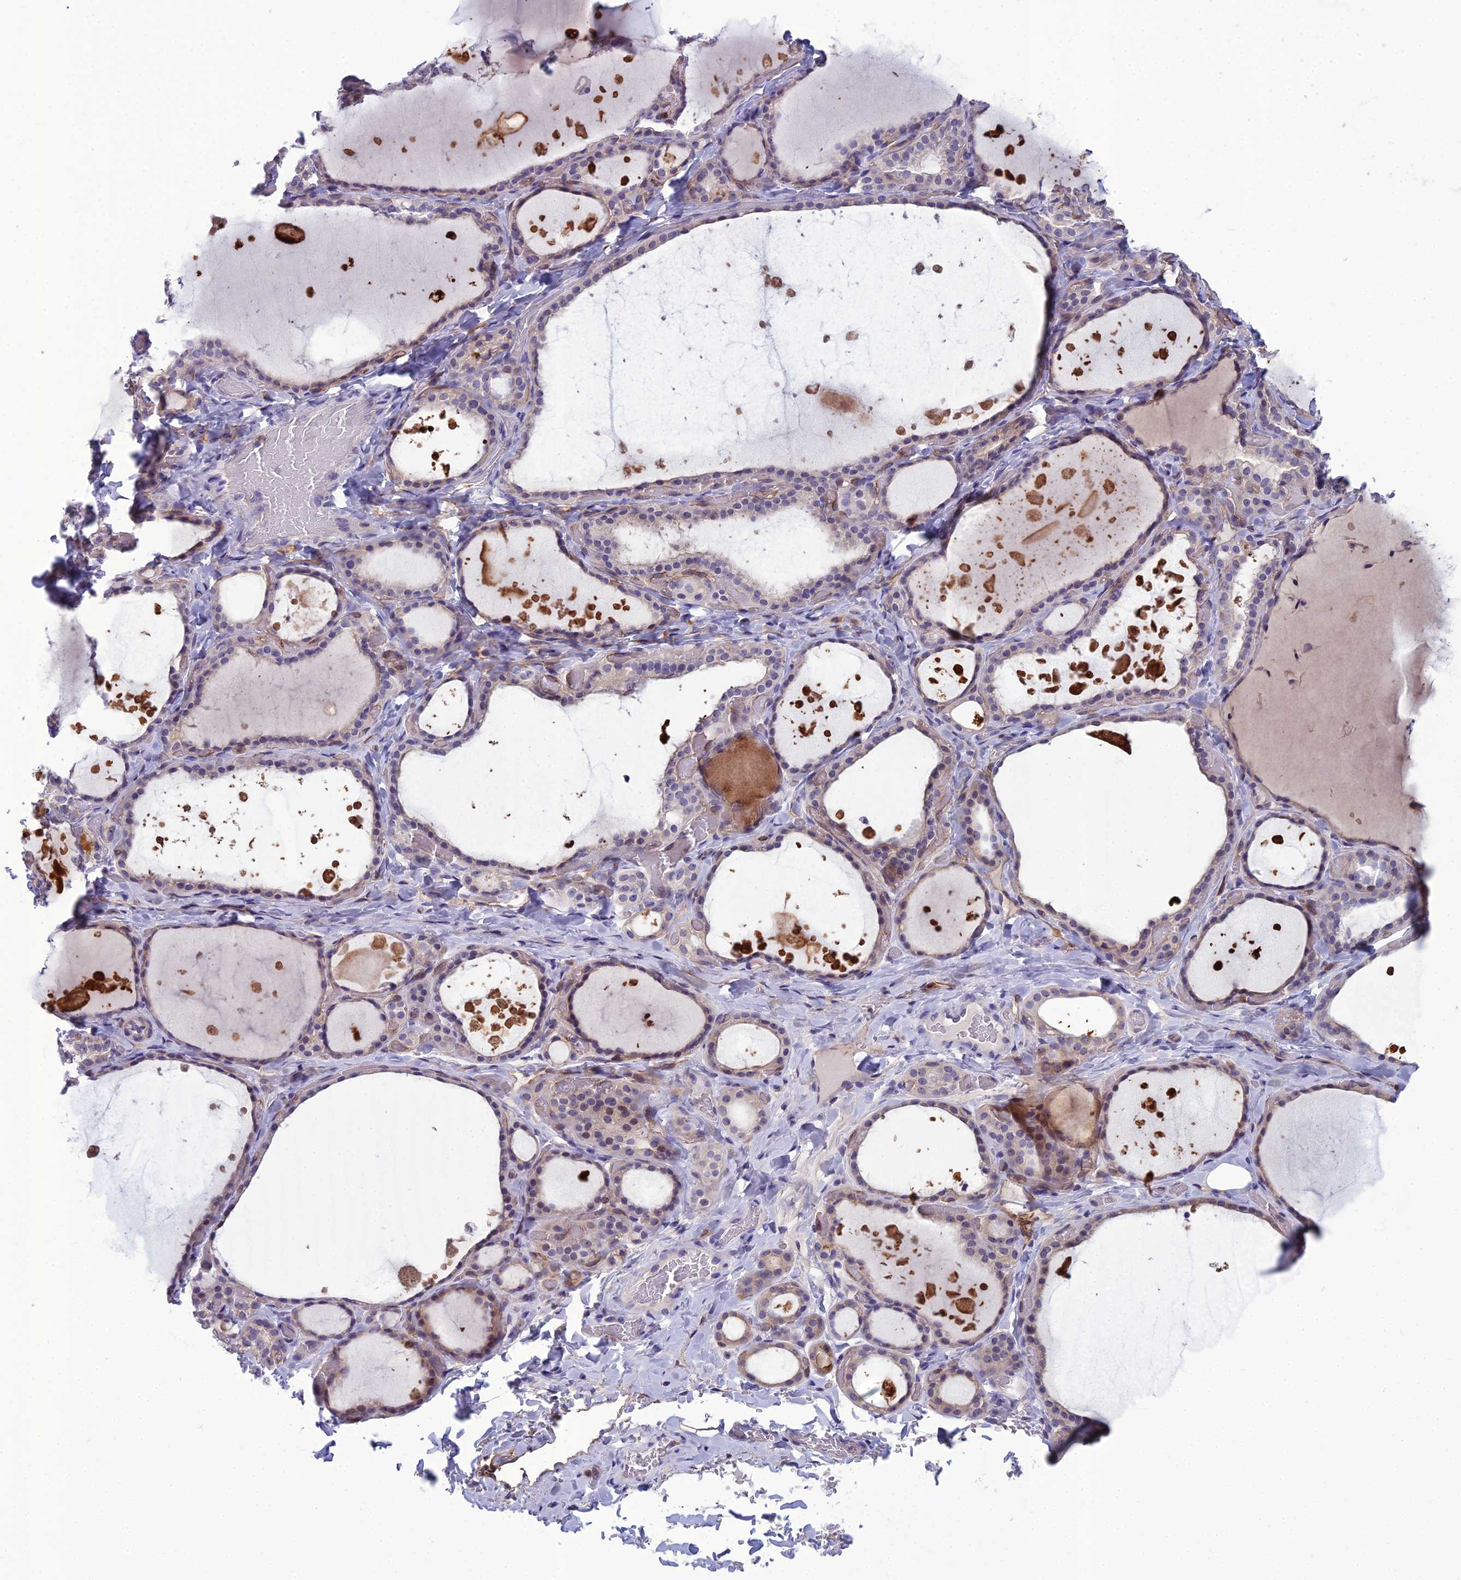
{"staining": {"intensity": "weak", "quantity": "<25%", "location": "cytoplasmic/membranous"}, "tissue": "thyroid gland", "cell_type": "Glandular cells", "image_type": "normal", "snomed": [{"axis": "morphology", "description": "Normal tissue, NOS"}, {"axis": "topography", "description": "Thyroid gland"}], "caption": "This histopathology image is of unremarkable thyroid gland stained with immunohistochemistry to label a protein in brown with the nuclei are counter-stained blue. There is no positivity in glandular cells. (Brightfield microscopy of DAB immunohistochemistry at high magnification).", "gene": "BBS7", "patient": {"sex": "female", "age": 44}}